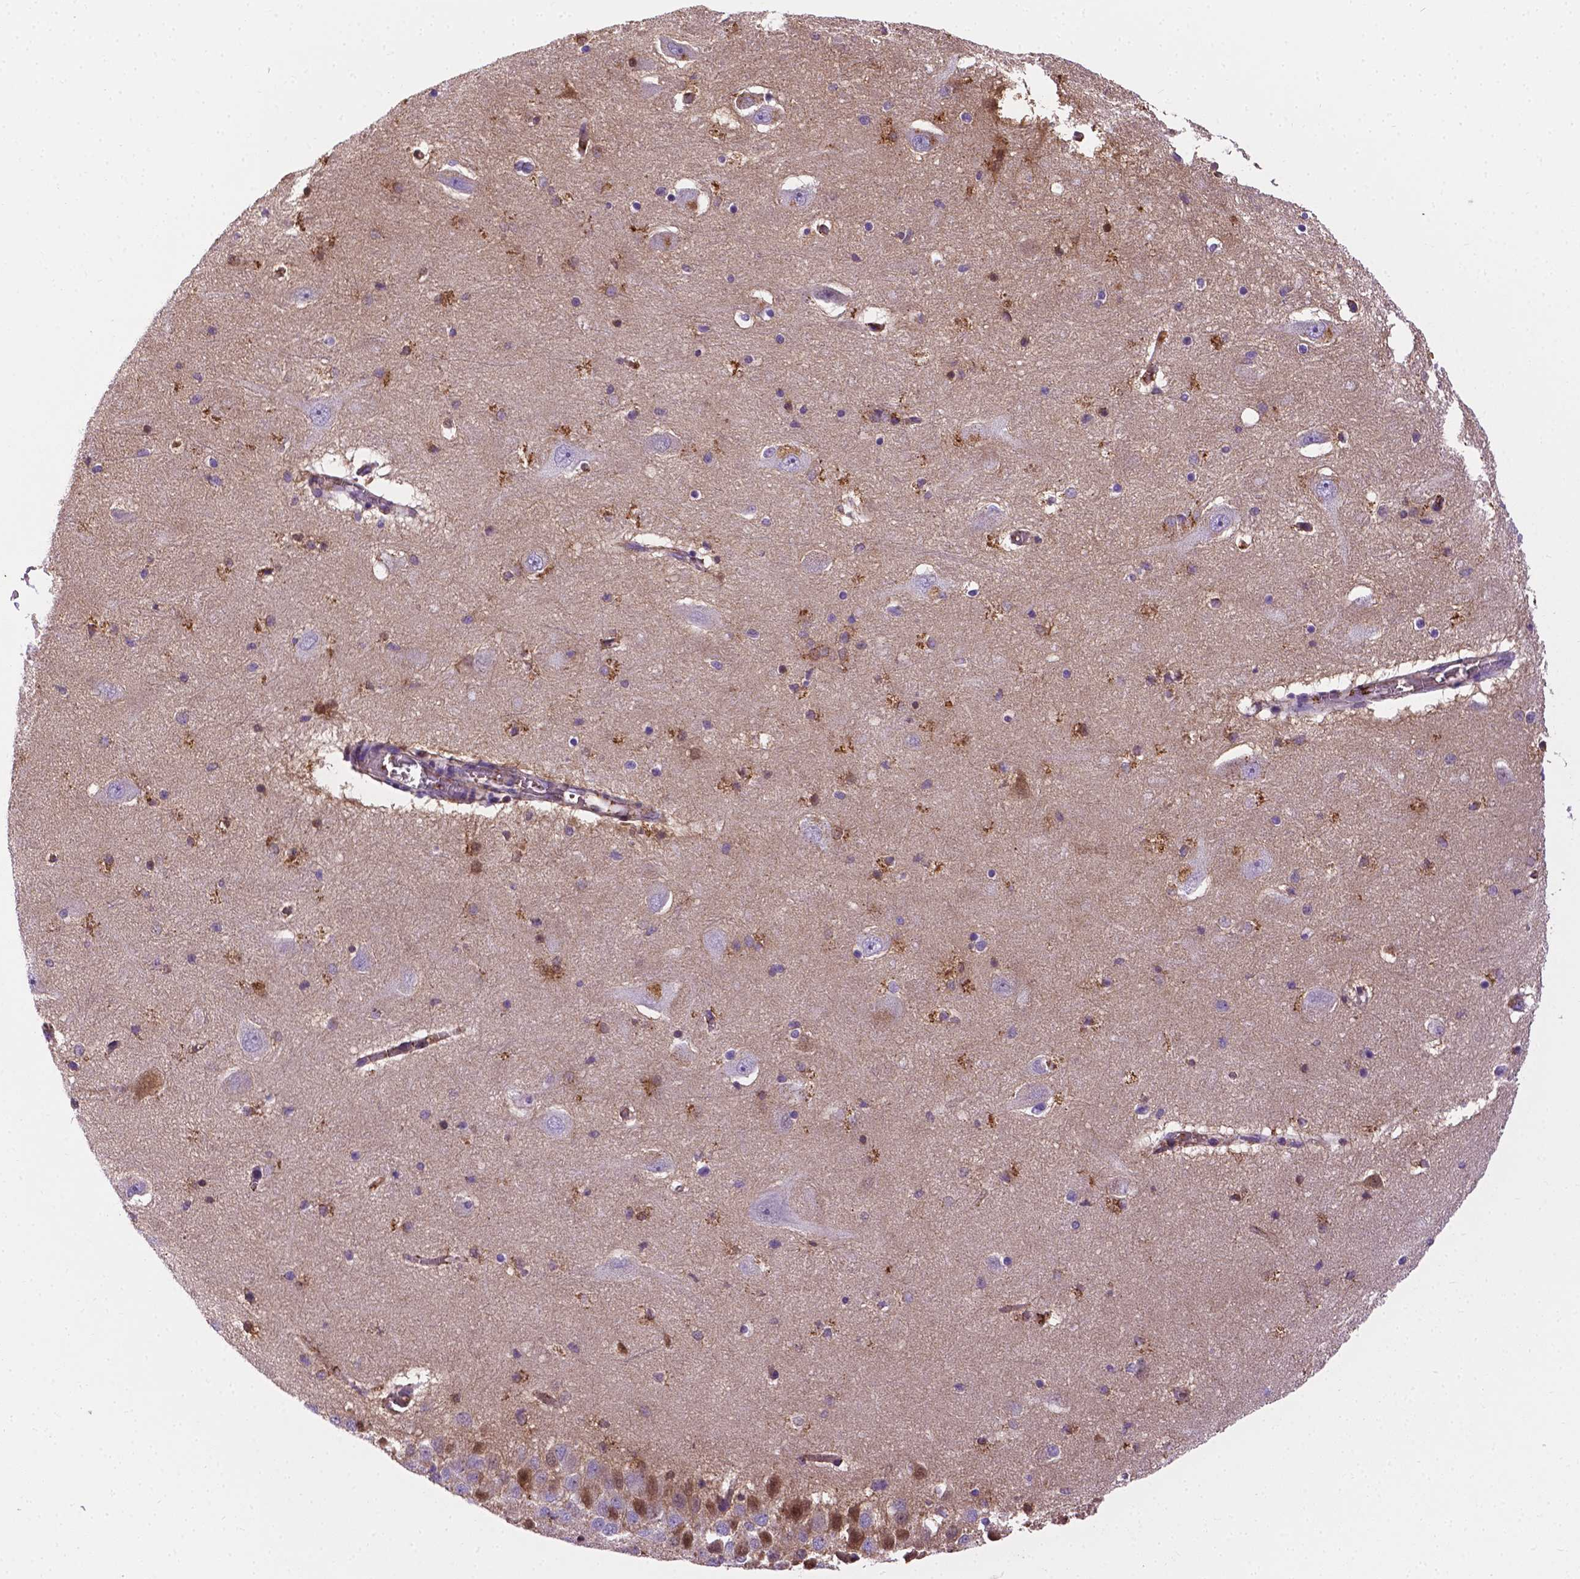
{"staining": {"intensity": "strong", "quantity": "<25%", "location": "cytoplasmic/membranous"}, "tissue": "hippocampus", "cell_type": "Glial cells", "image_type": "normal", "snomed": [{"axis": "morphology", "description": "Normal tissue, NOS"}, {"axis": "topography", "description": "Hippocampus"}], "caption": "Glial cells display medium levels of strong cytoplasmic/membranous positivity in about <25% of cells in benign human hippocampus.", "gene": "APOE", "patient": {"sex": "male", "age": 58}}